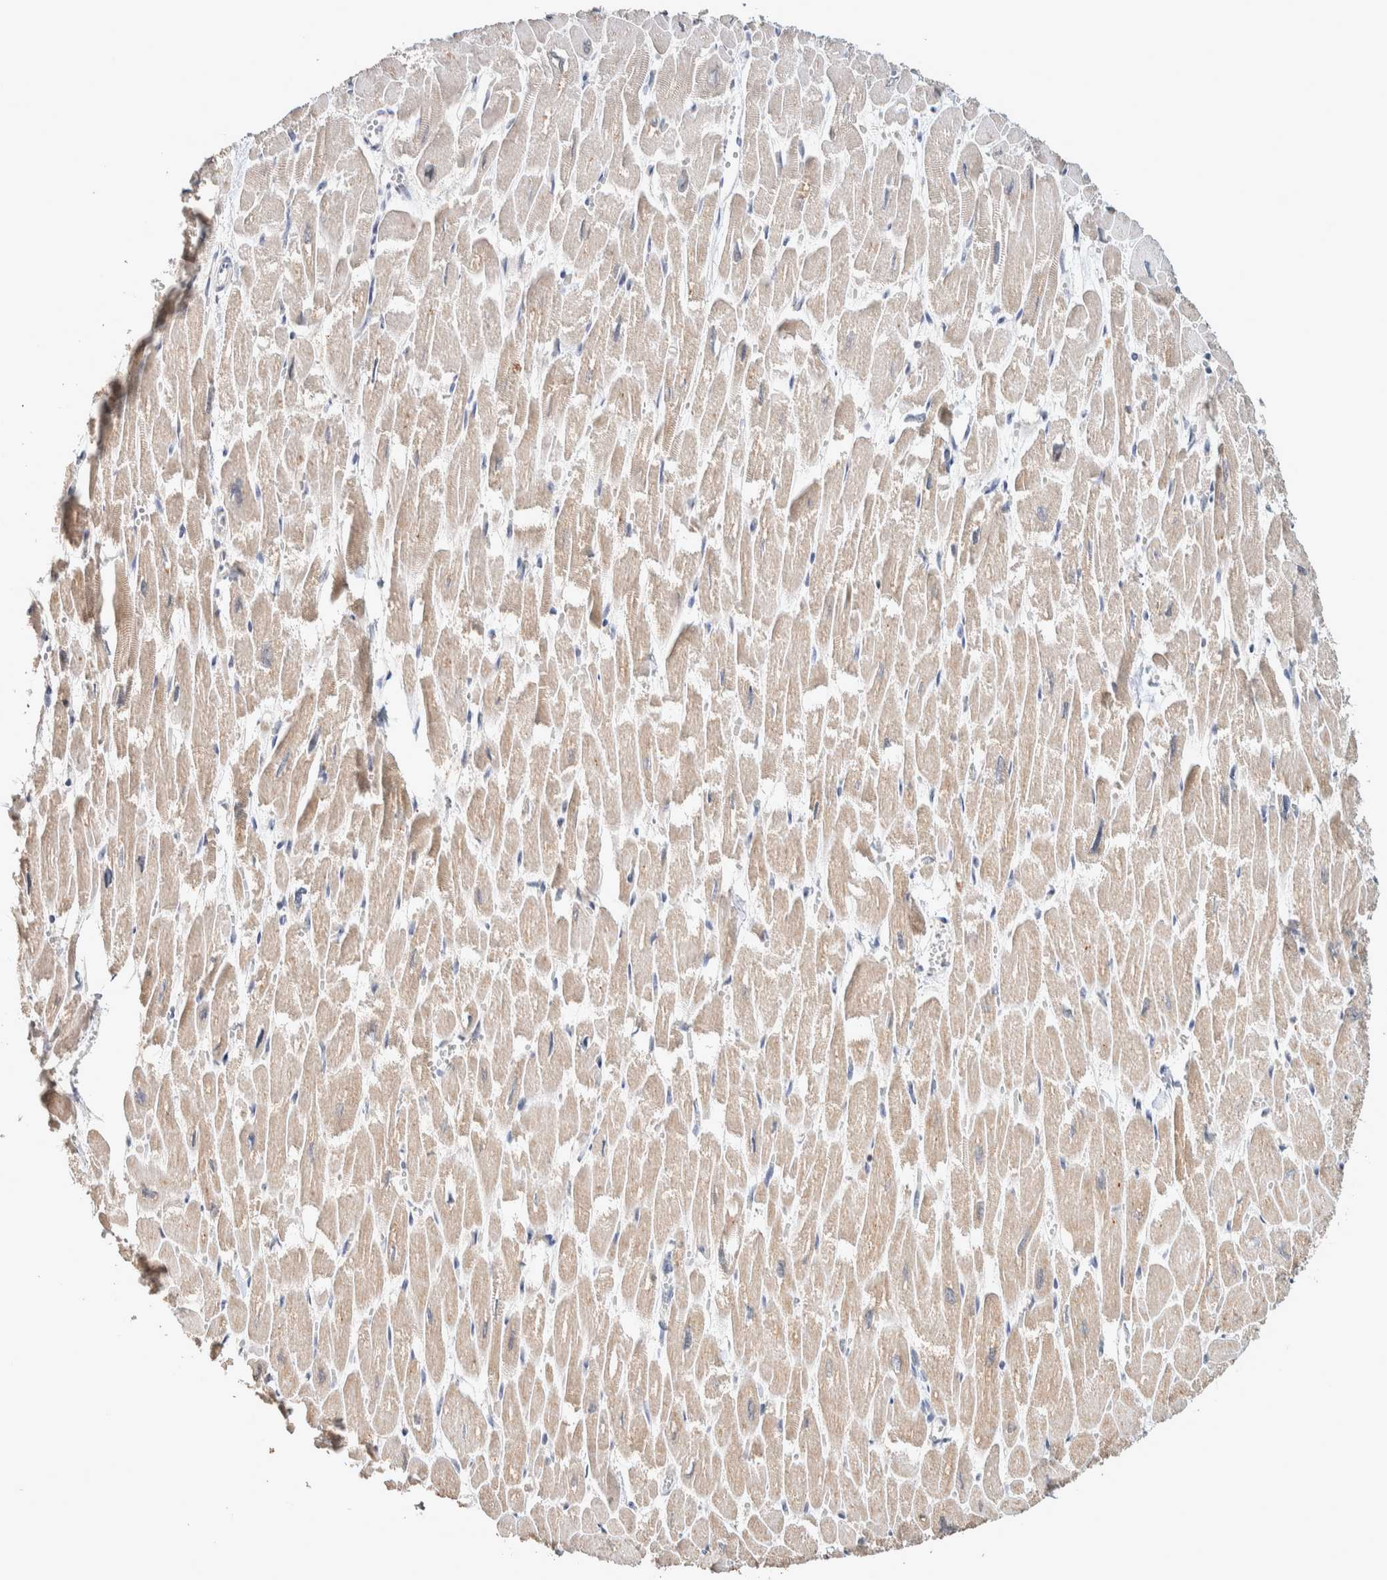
{"staining": {"intensity": "moderate", "quantity": ">75%", "location": "cytoplasmic/membranous"}, "tissue": "heart muscle", "cell_type": "Cardiomyocytes", "image_type": "normal", "snomed": [{"axis": "morphology", "description": "Normal tissue, NOS"}, {"axis": "topography", "description": "Heart"}], "caption": "The histopathology image displays immunohistochemical staining of normal heart muscle. There is moderate cytoplasmic/membranous expression is seen in about >75% of cardiomyocytes.", "gene": "CRAT", "patient": {"sex": "male", "age": 54}}